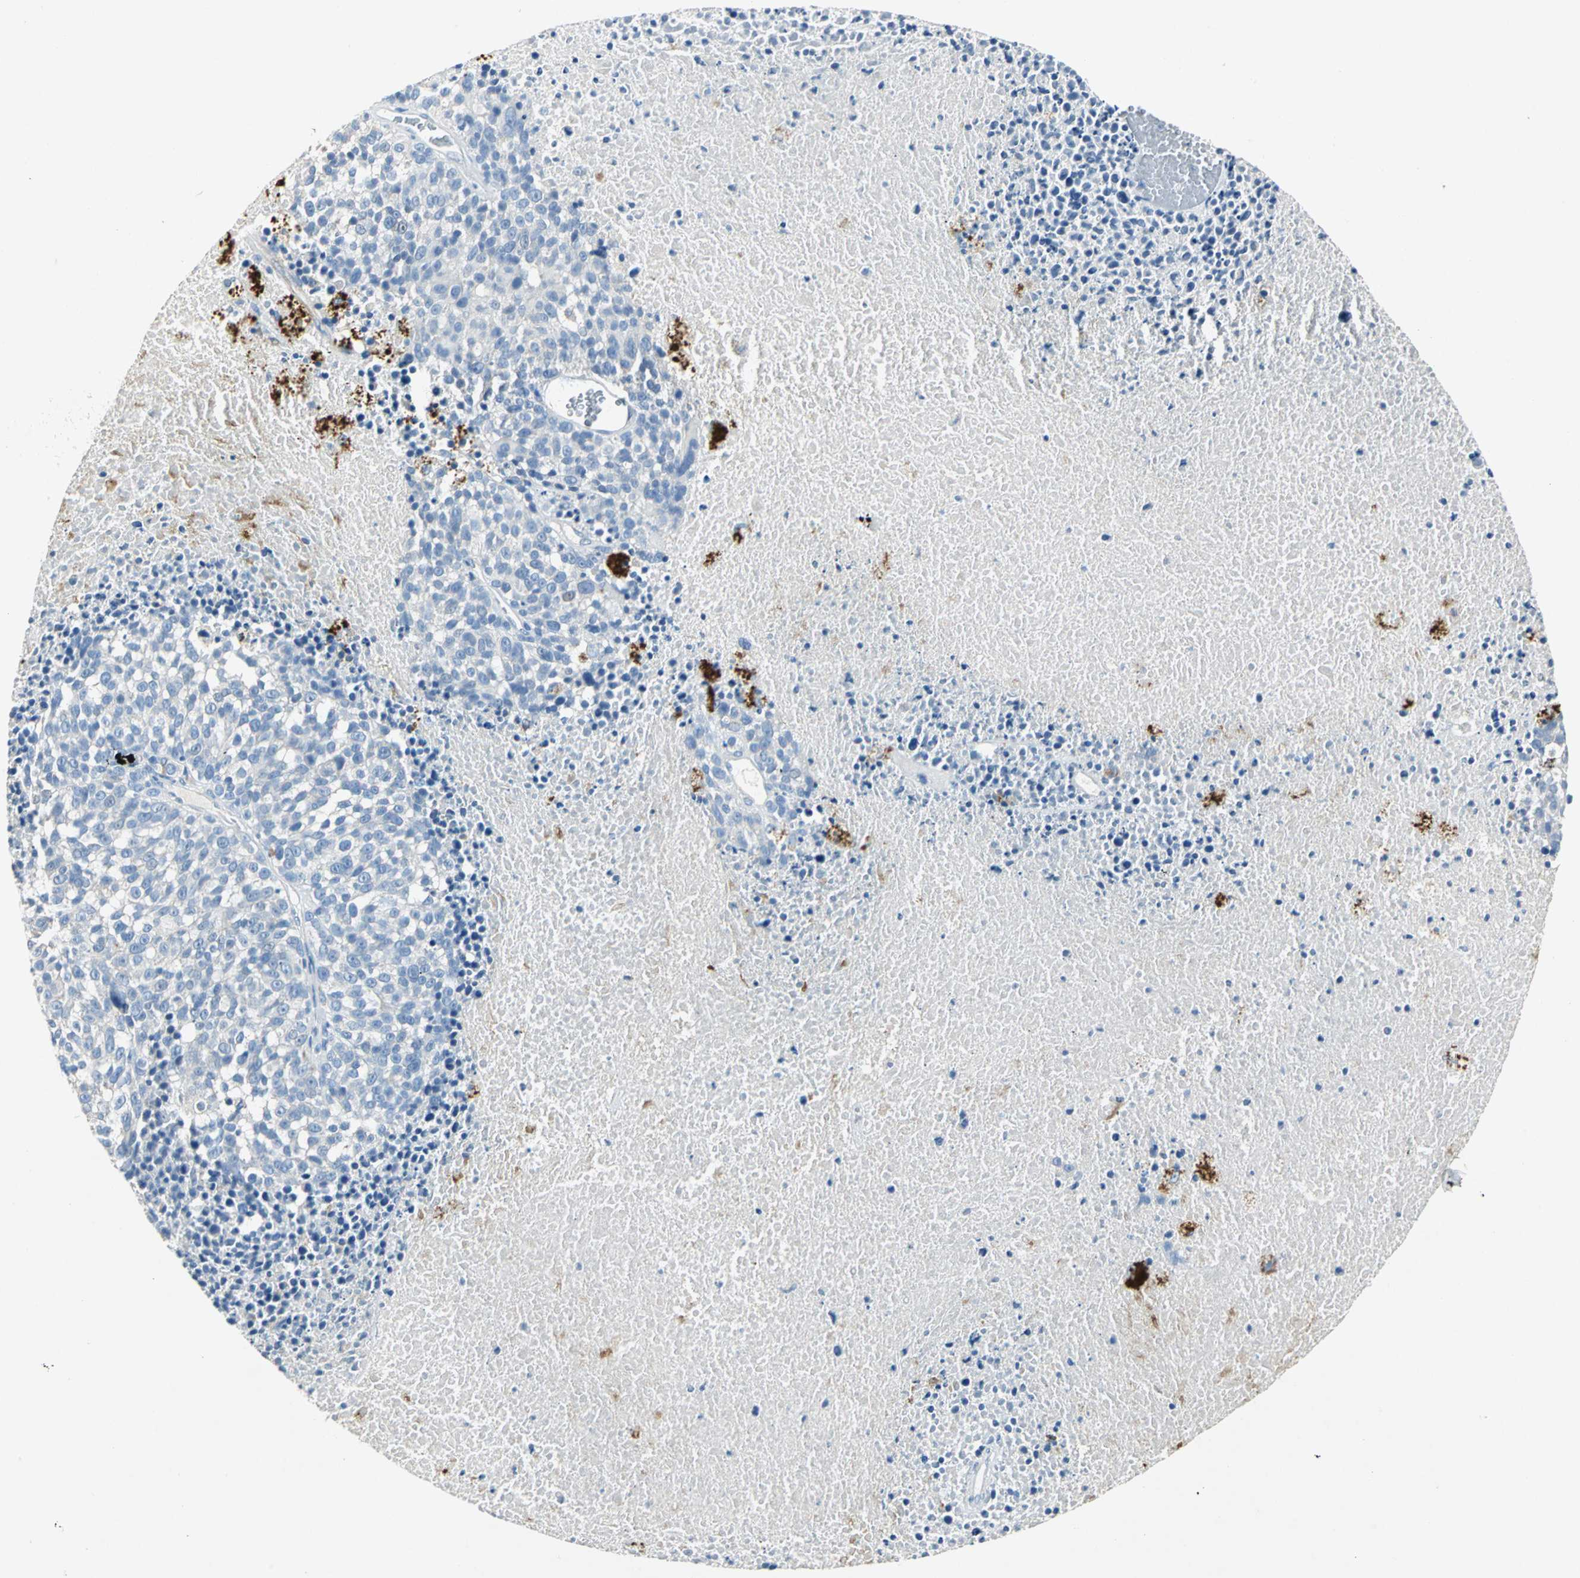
{"staining": {"intensity": "negative", "quantity": "none", "location": "none"}, "tissue": "melanoma", "cell_type": "Tumor cells", "image_type": "cancer", "snomed": [{"axis": "morphology", "description": "Malignant melanoma, Metastatic site"}, {"axis": "topography", "description": "Cerebral cortex"}], "caption": "A photomicrograph of malignant melanoma (metastatic site) stained for a protein displays no brown staining in tumor cells.", "gene": "EFNB3", "patient": {"sex": "female", "age": 52}}